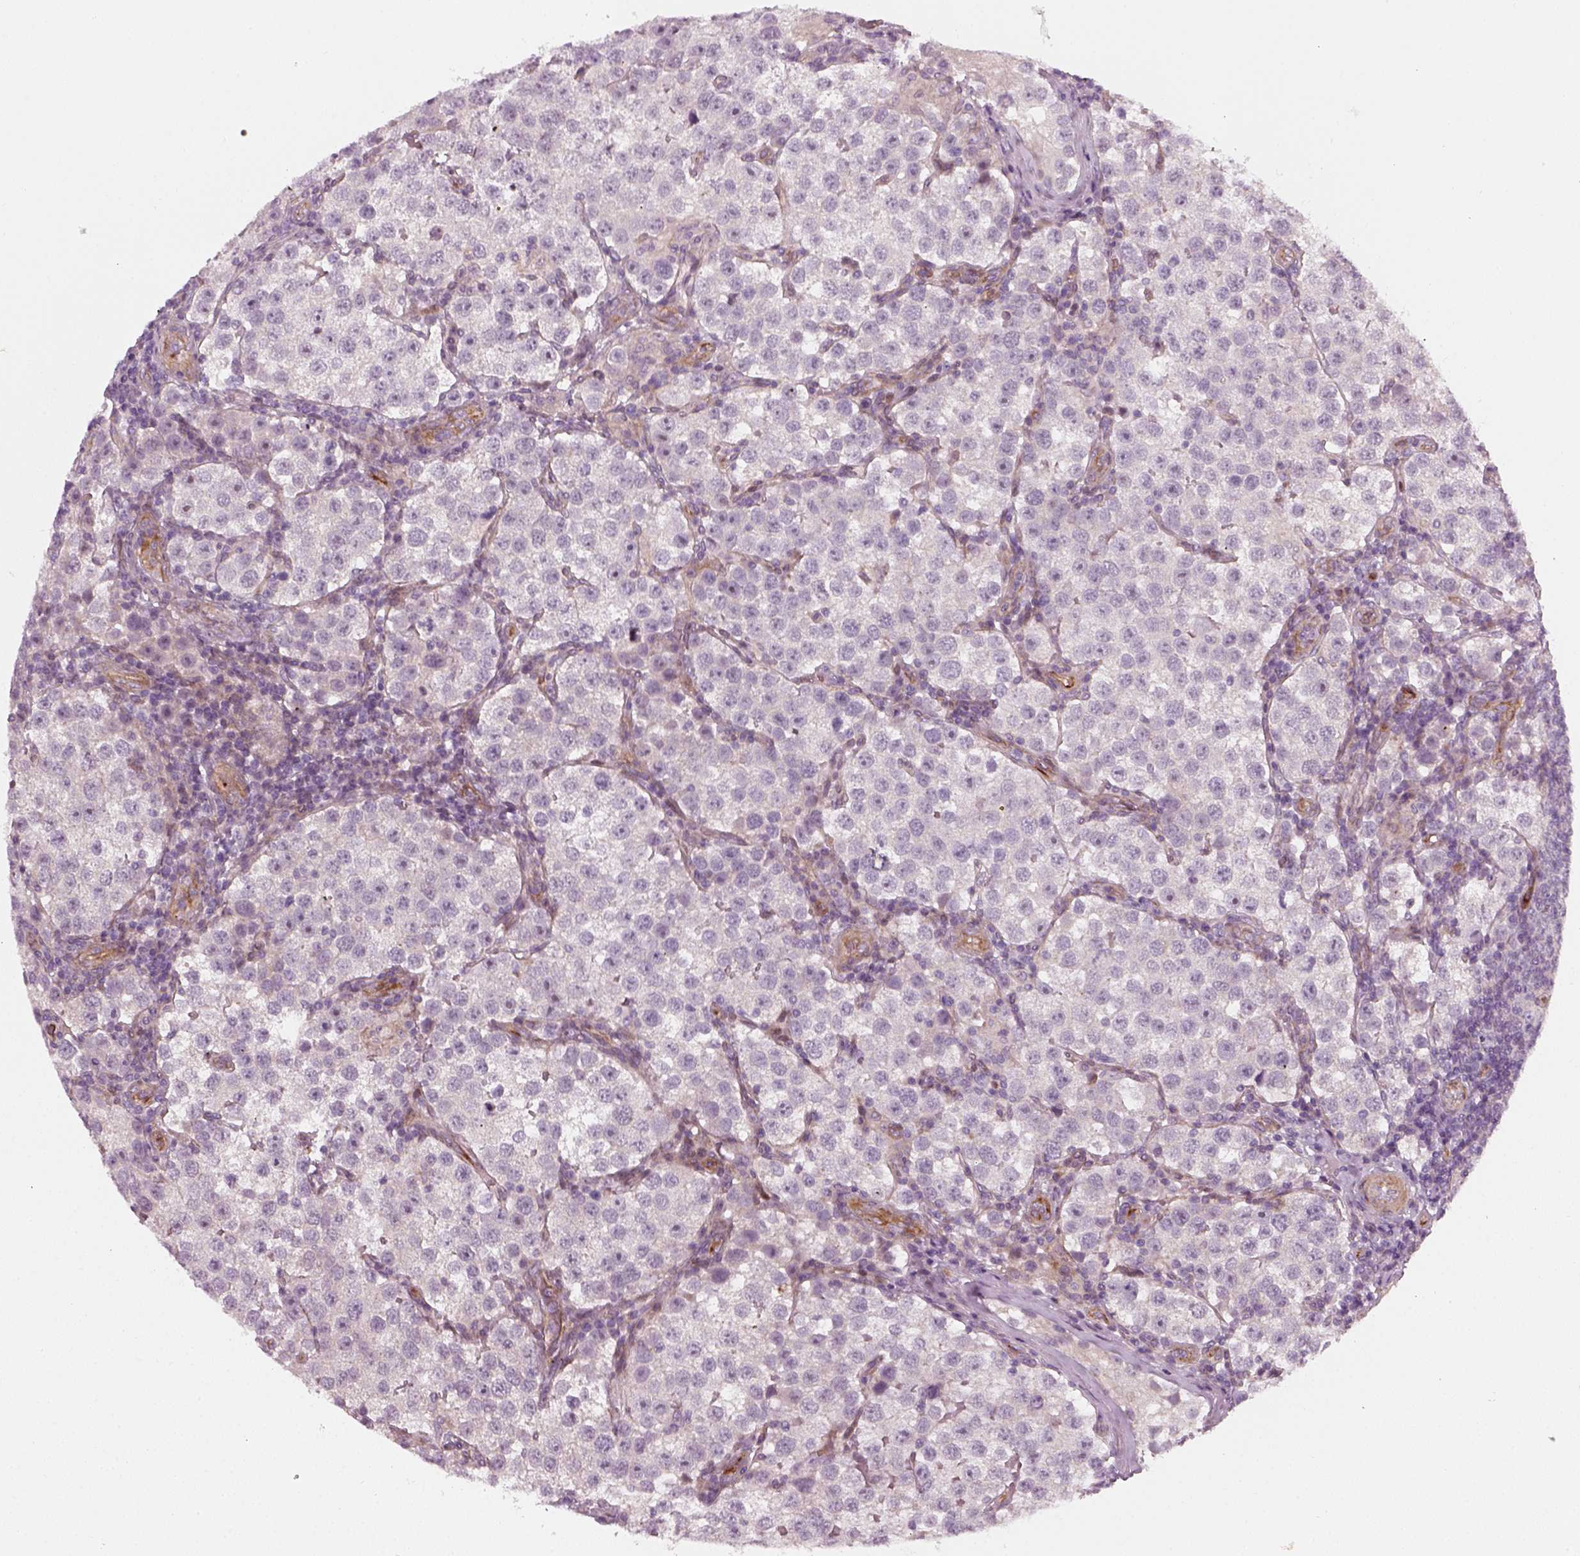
{"staining": {"intensity": "negative", "quantity": "none", "location": "none"}, "tissue": "testis cancer", "cell_type": "Tumor cells", "image_type": "cancer", "snomed": [{"axis": "morphology", "description": "Seminoma, NOS"}, {"axis": "topography", "description": "Testis"}], "caption": "Immunohistochemistry photomicrograph of human testis seminoma stained for a protein (brown), which reveals no staining in tumor cells. (Brightfield microscopy of DAB (3,3'-diaminobenzidine) IHC at high magnification).", "gene": "DNASE1L1", "patient": {"sex": "male", "age": 37}}